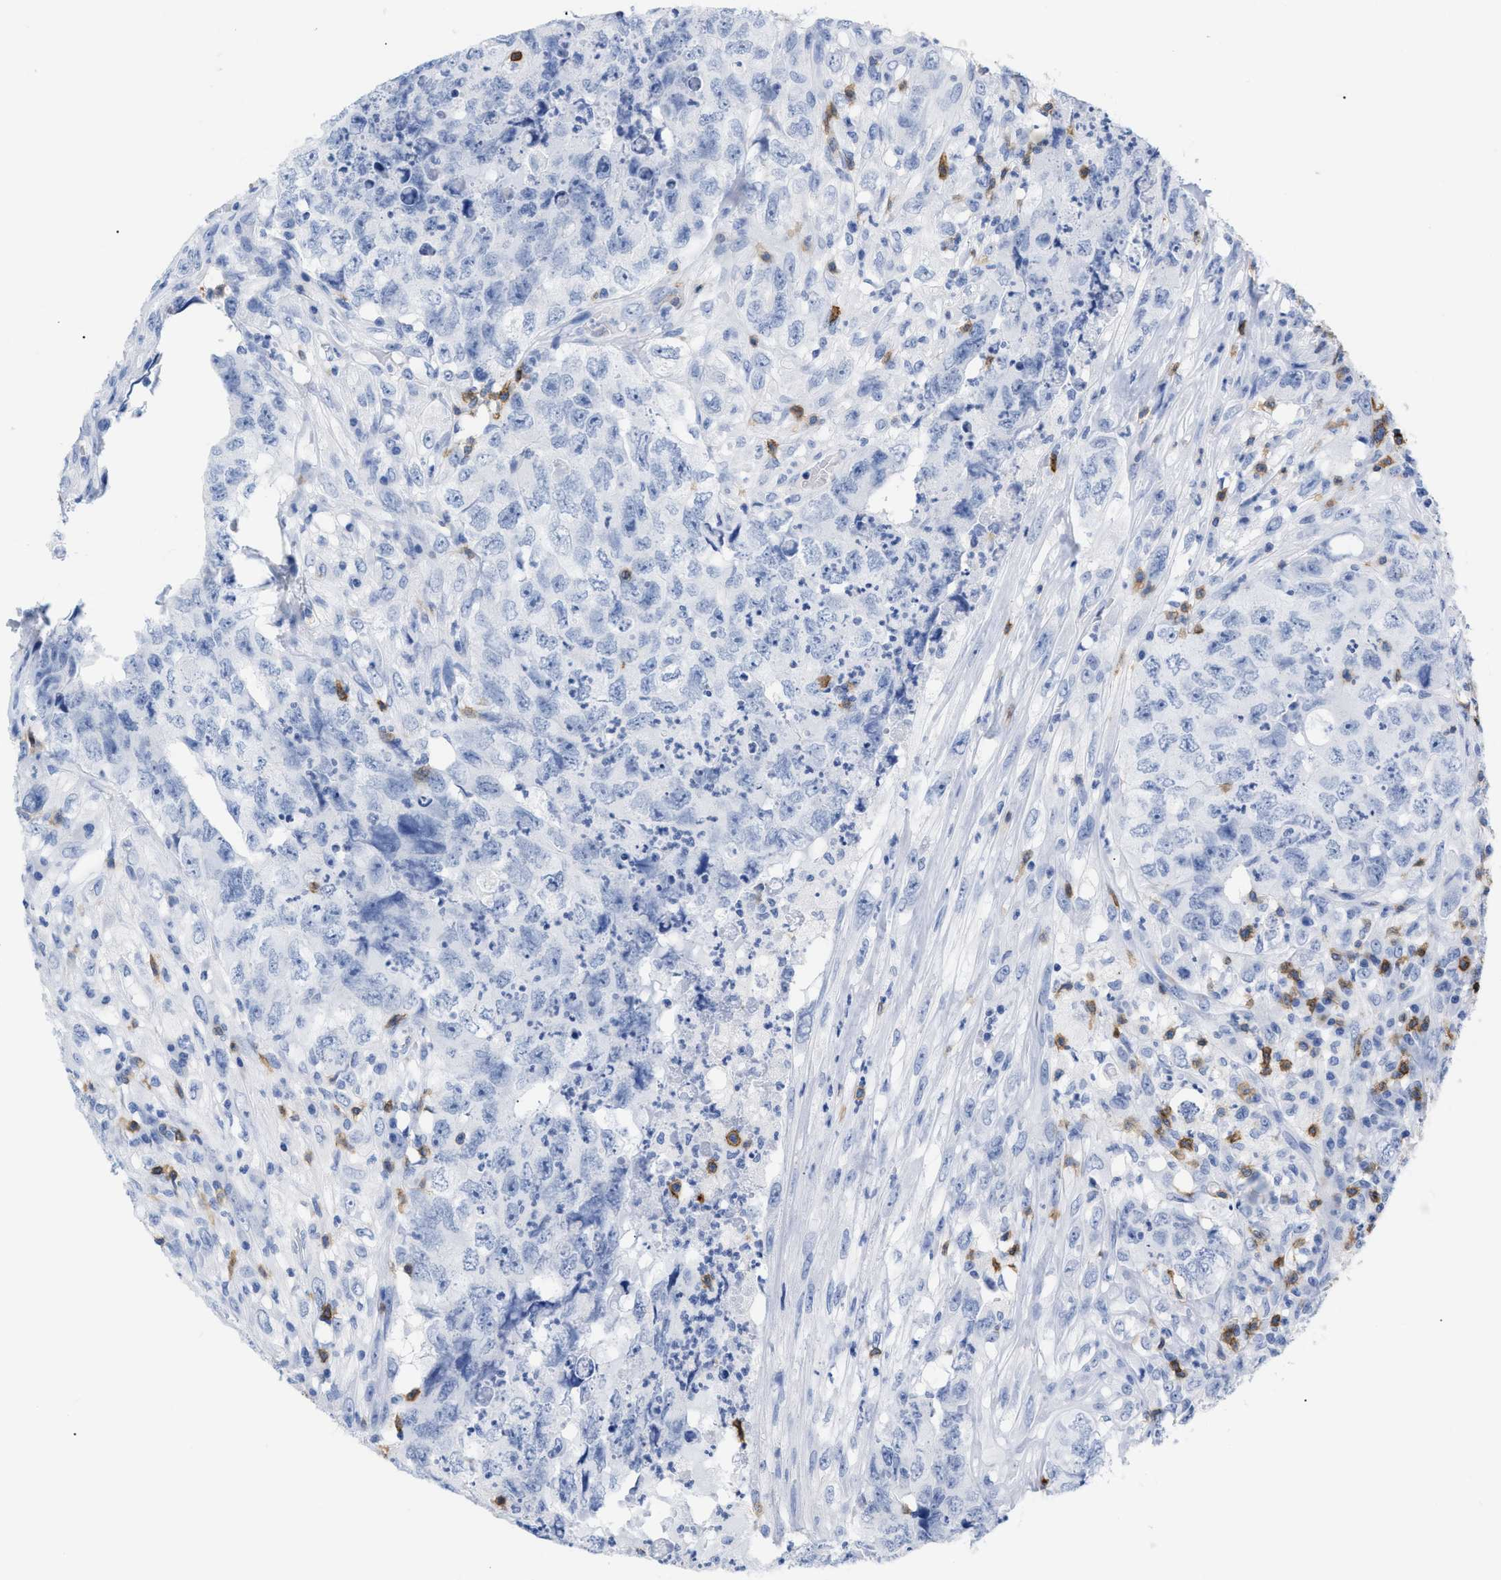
{"staining": {"intensity": "negative", "quantity": "none", "location": "none"}, "tissue": "testis cancer", "cell_type": "Tumor cells", "image_type": "cancer", "snomed": [{"axis": "morphology", "description": "Carcinoma, Embryonal, NOS"}, {"axis": "topography", "description": "Testis"}], "caption": "Tumor cells show no significant protein expression in testis embryonal carcinoma.", "gene": "CD5", "patient": {"sex": "male", "age": 32}}